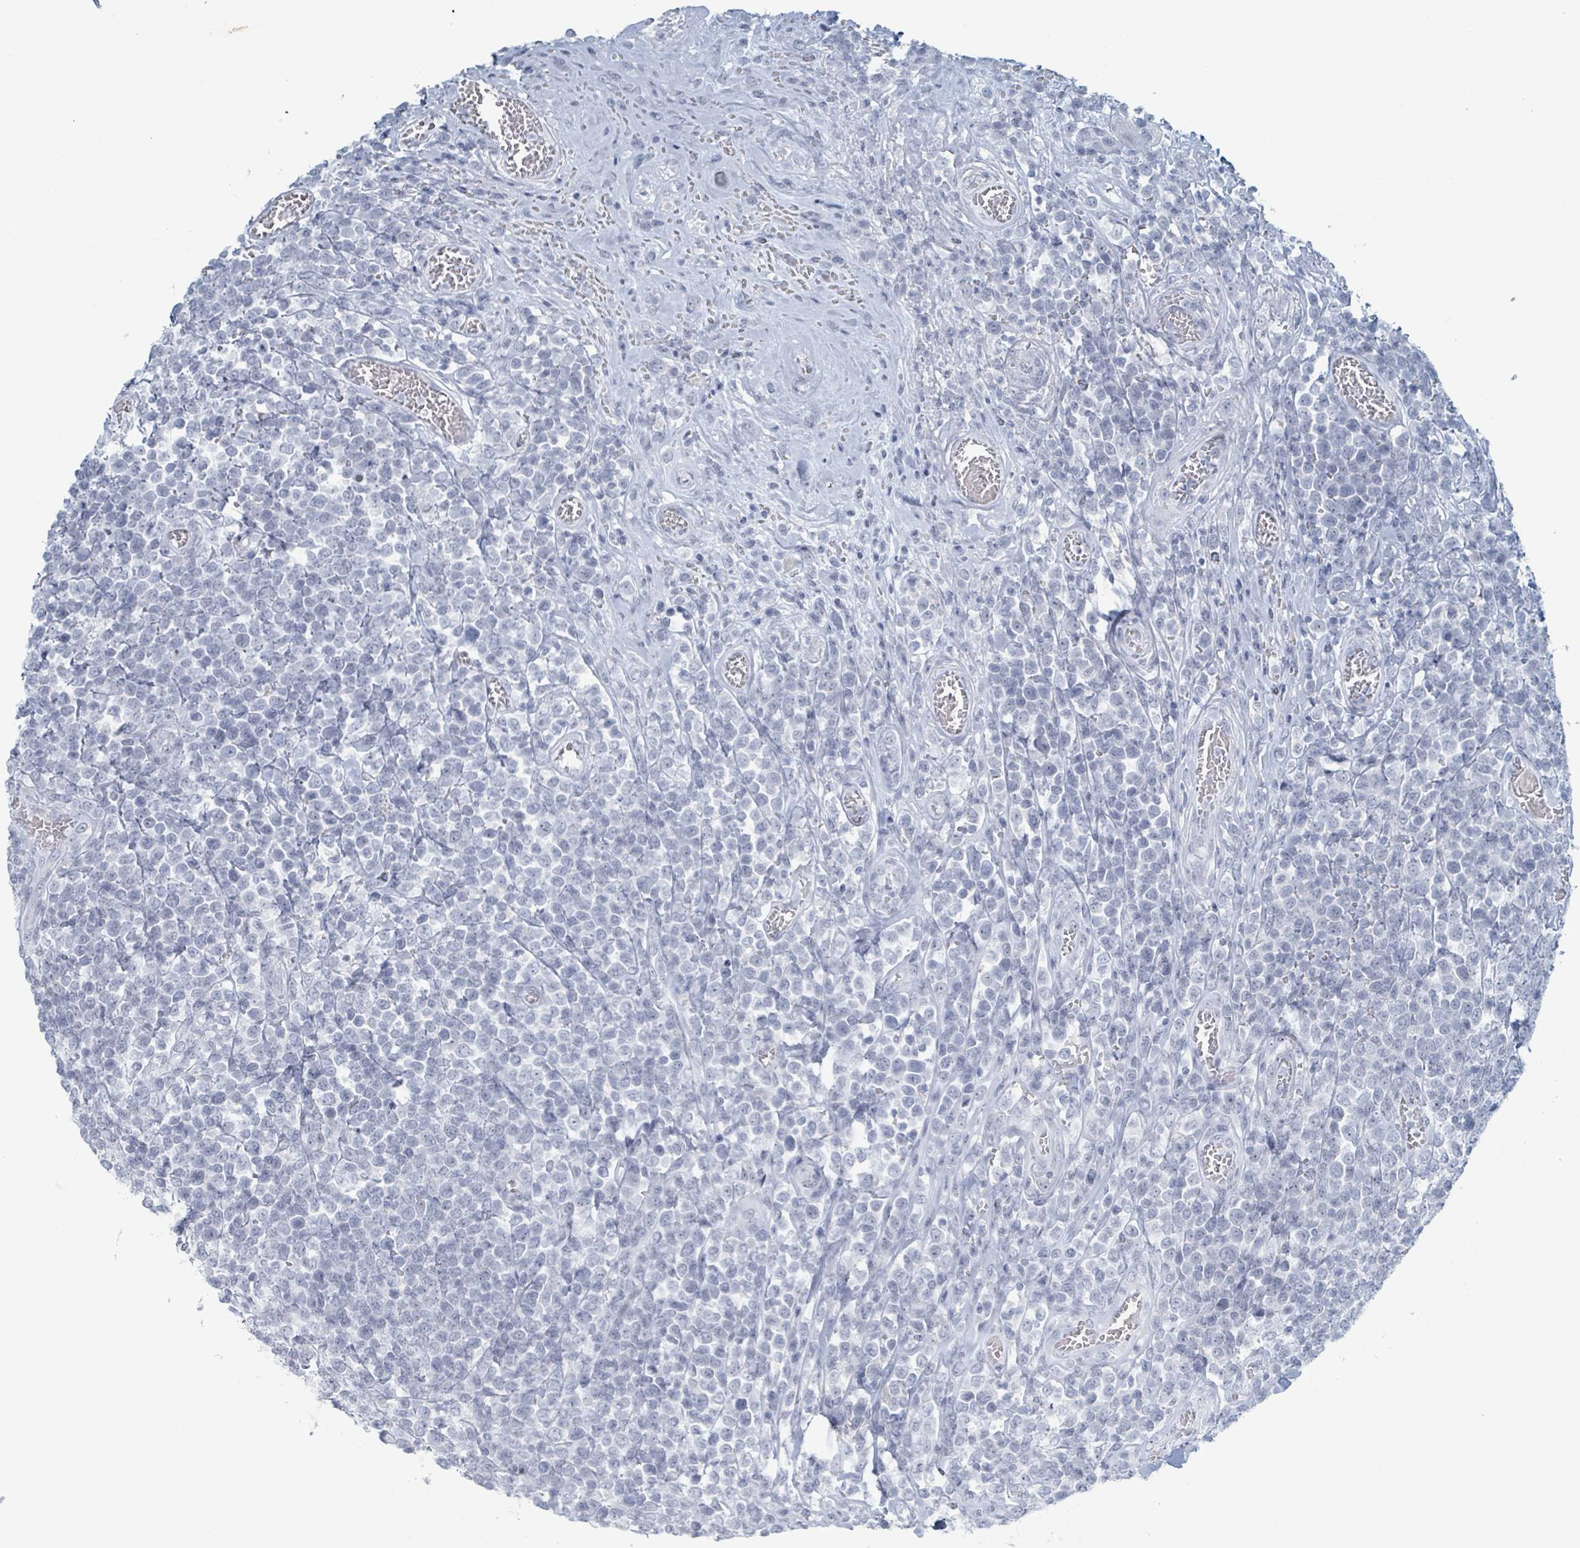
{"staining": {"intensity": "negative", "quantity": "none", "location": "none"}, "tissue": "lymphoma", "cell_type": "Tumor cells", "image_type": "cancer", "snomed": [{"axis": "morphology", "description": "Malignant lymphoma, non-Hodgkin's type, High grade"}, {"axis": "topography", "description": "Soft tissue"}], "caption": "High magnification brightfield microscopy of lymphoma stained with DAB (3,3'-diaminobenzidine) (brown) and counterstained with hematoxylin (blue): tumor cells show no significant positivity.", "gene": "GPR15LG", "patient": {"sex": "female", "age": 56}}